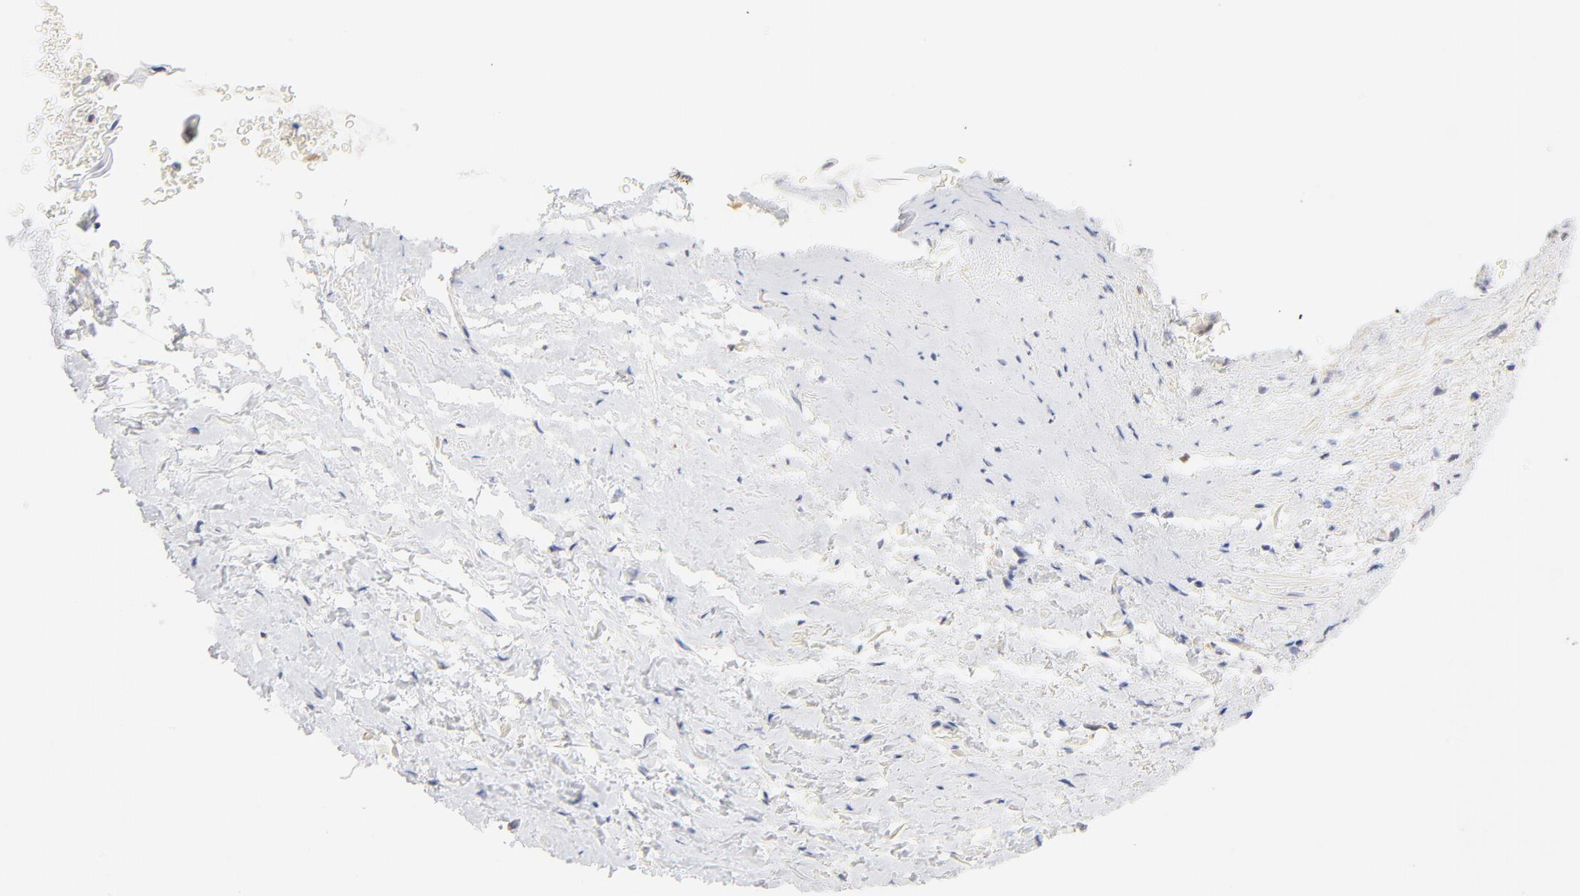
{"staining": {"intensity": "negative", "quantity": "none", "location": "none"}, "tissue": "esophagus", "cell_type": "Squamous epithelial cells", "image_type": "normal", "snomed": [{"axis": "morphology", "description": "Normal tissue, NOS"}, {"axis": "topography", "description": "Esophagus"}], "caption": "This is a photomicrograph of immunohistochemistry staining of unremarkable esophagus, which shows no expression in squamous epithelial cells. (Stains: DAB (3,3'-diaminobenzidine) immunohistochemistry (IHC) with hematoxylin counter stain, Microscopy: brightfield microscopy at high magnification).", "gene": "MTERF2", "patient": {"sex": "female", "age": 70}}